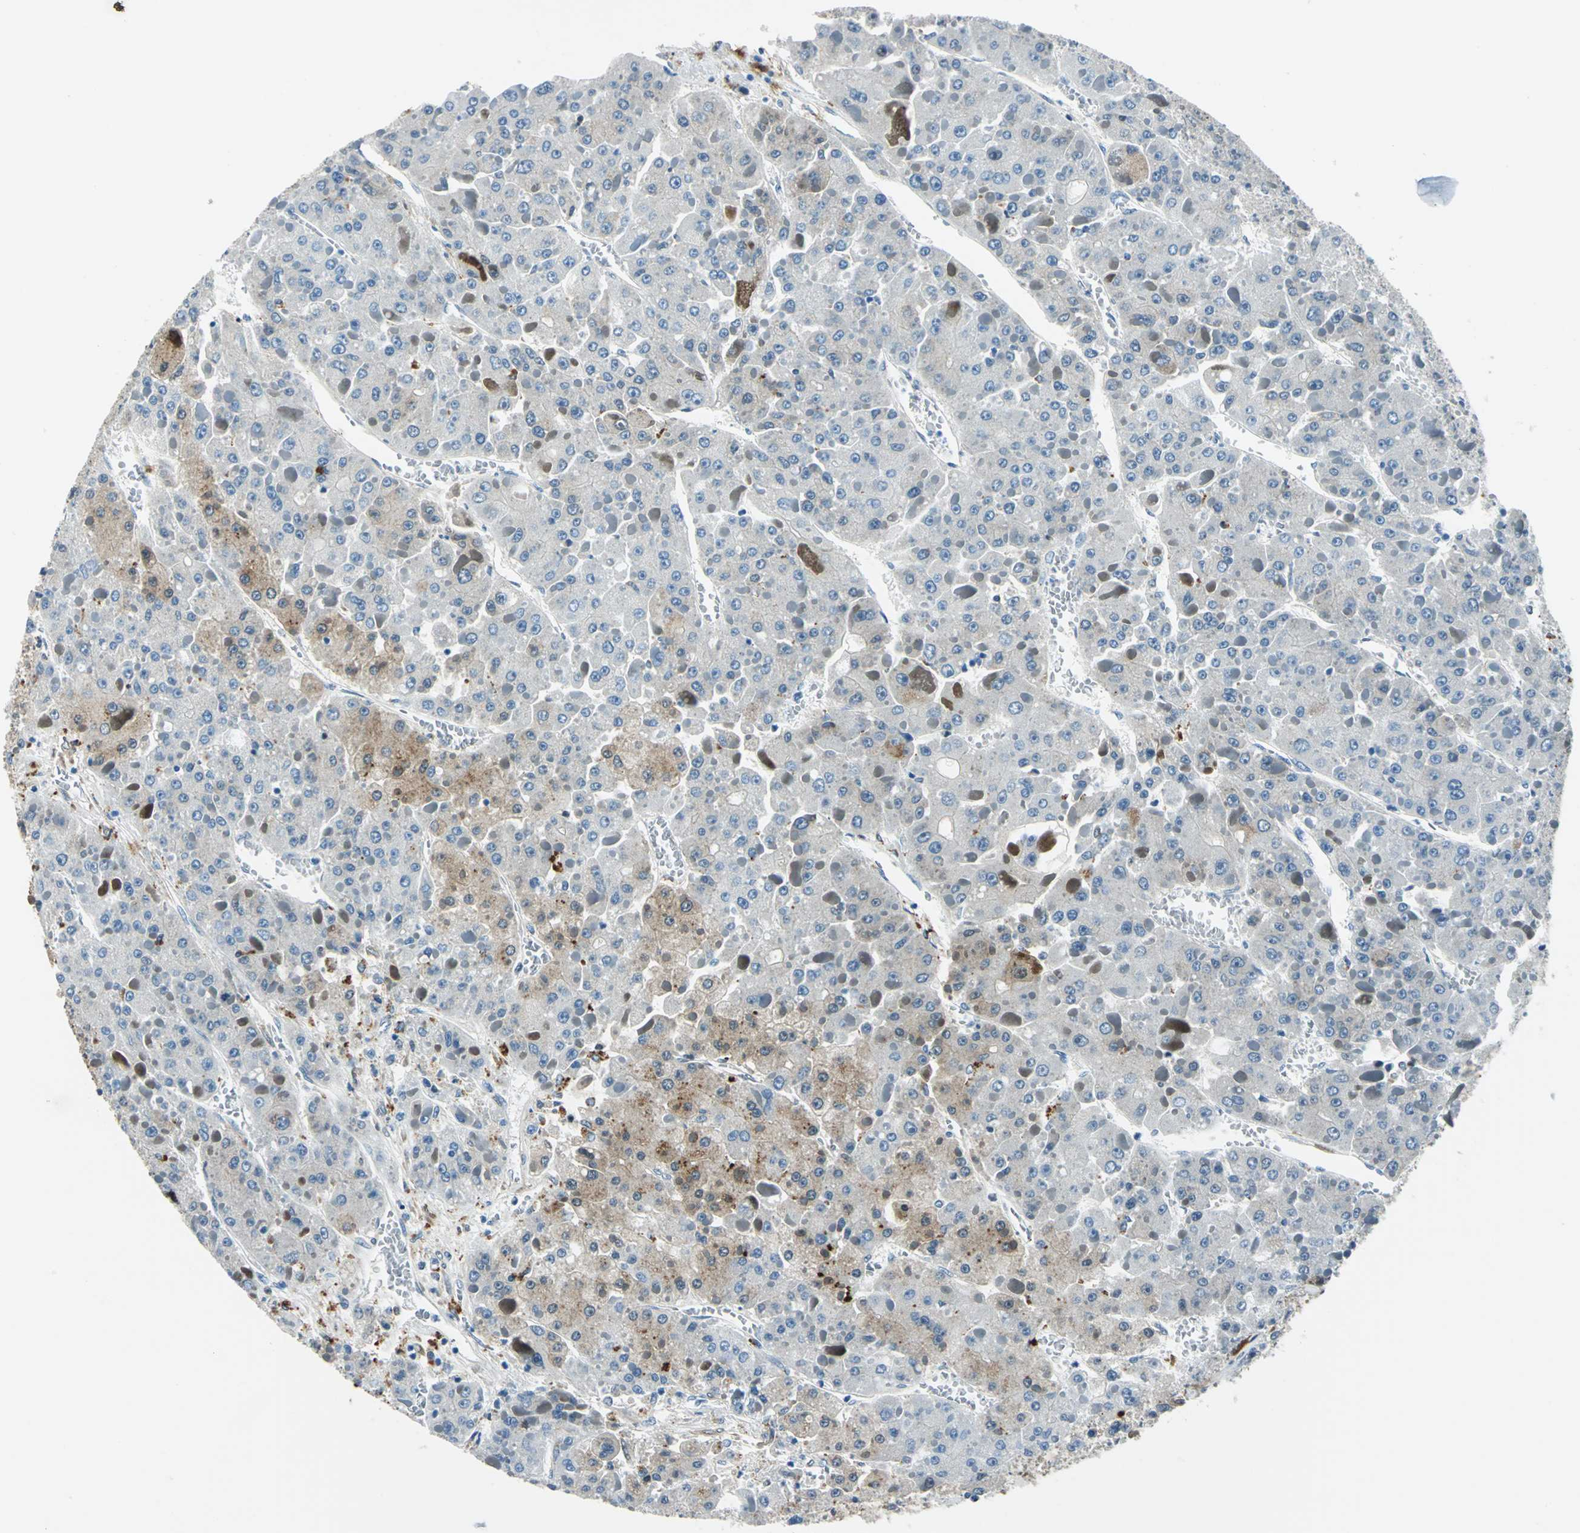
{"staining": {"intensity": "moderate", "quantity": "<25%", "location": "cytoplasmic/membranous"}, "tissue": "liver cancer", "cell_type": "Tumor cells", "image_type": "cancer", "snomed": [{"axis": "morphology", "description": "Carcinoma, Hepatocellular, NOS"}, {"axis": "topography", "description": "Liver"}], "caption": "Moderate cytoplasmic/membranous protein expression is identified in about <25% of tumor cells in liver hepatocellular carcinoma.", "gene": "HSPB1", "patient": {"sex": "female", "age": 73}}